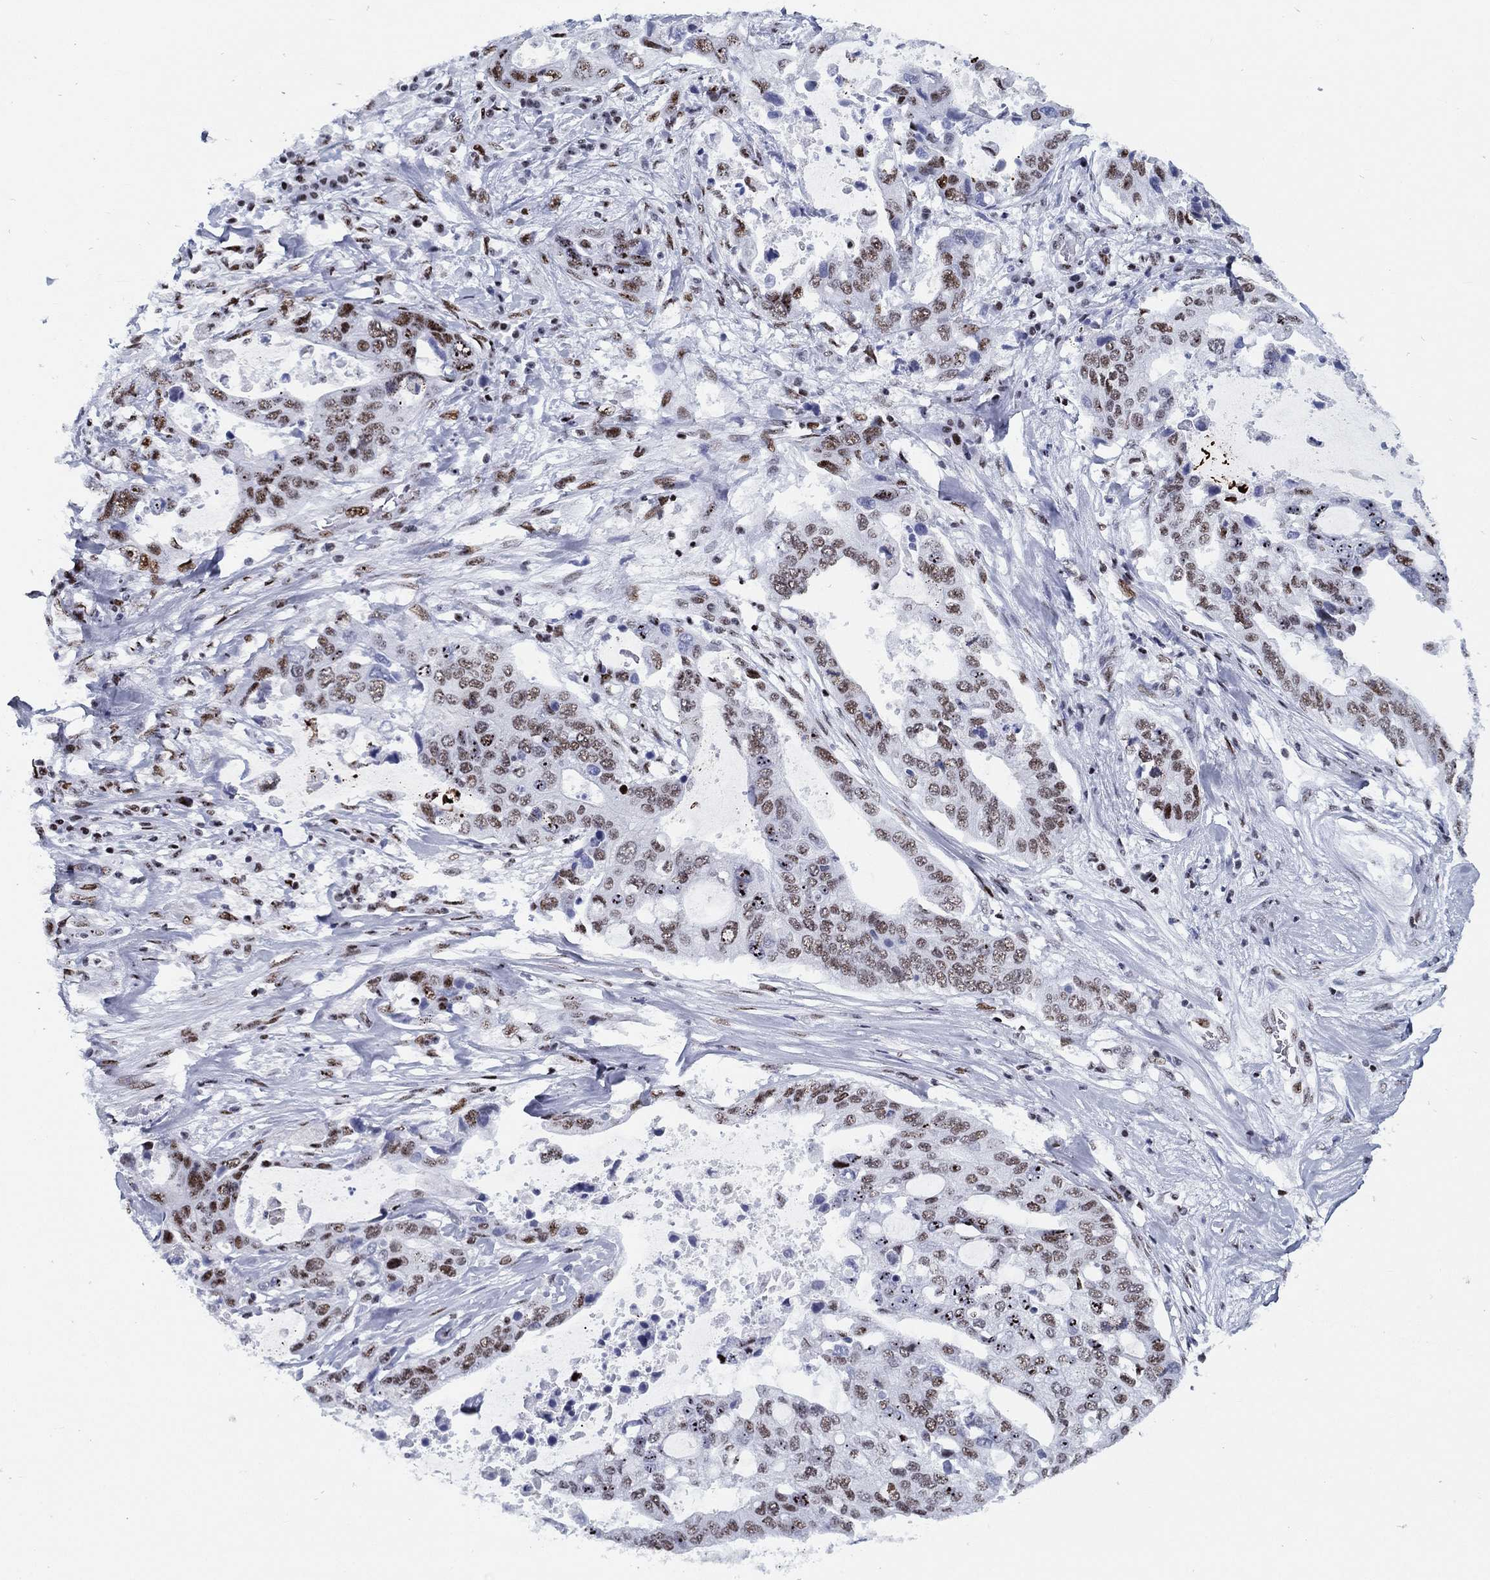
{"staining": {"intensity": "moderate", "quantity": "25%-75%", "location": "nuclear"}, "tissue": "stomach cancer", "cell_type": "Tumor cells", "image_type": "cancer", "snomed": [{"axis": "morphology", "description": "Adenocarcinoma, NOS"}, {"axis": "topography", "description": "Stomach"}], "caption": "This photomicrograph exhibits stomach cancer stained with IHC to label a protein in brown. The nuclear of tumor cells show moderate positivity for the protein. Nuclei are counter-stained blue.", "gene": "CYB561D2", "patient": {"sex": "male", "age": 54}}